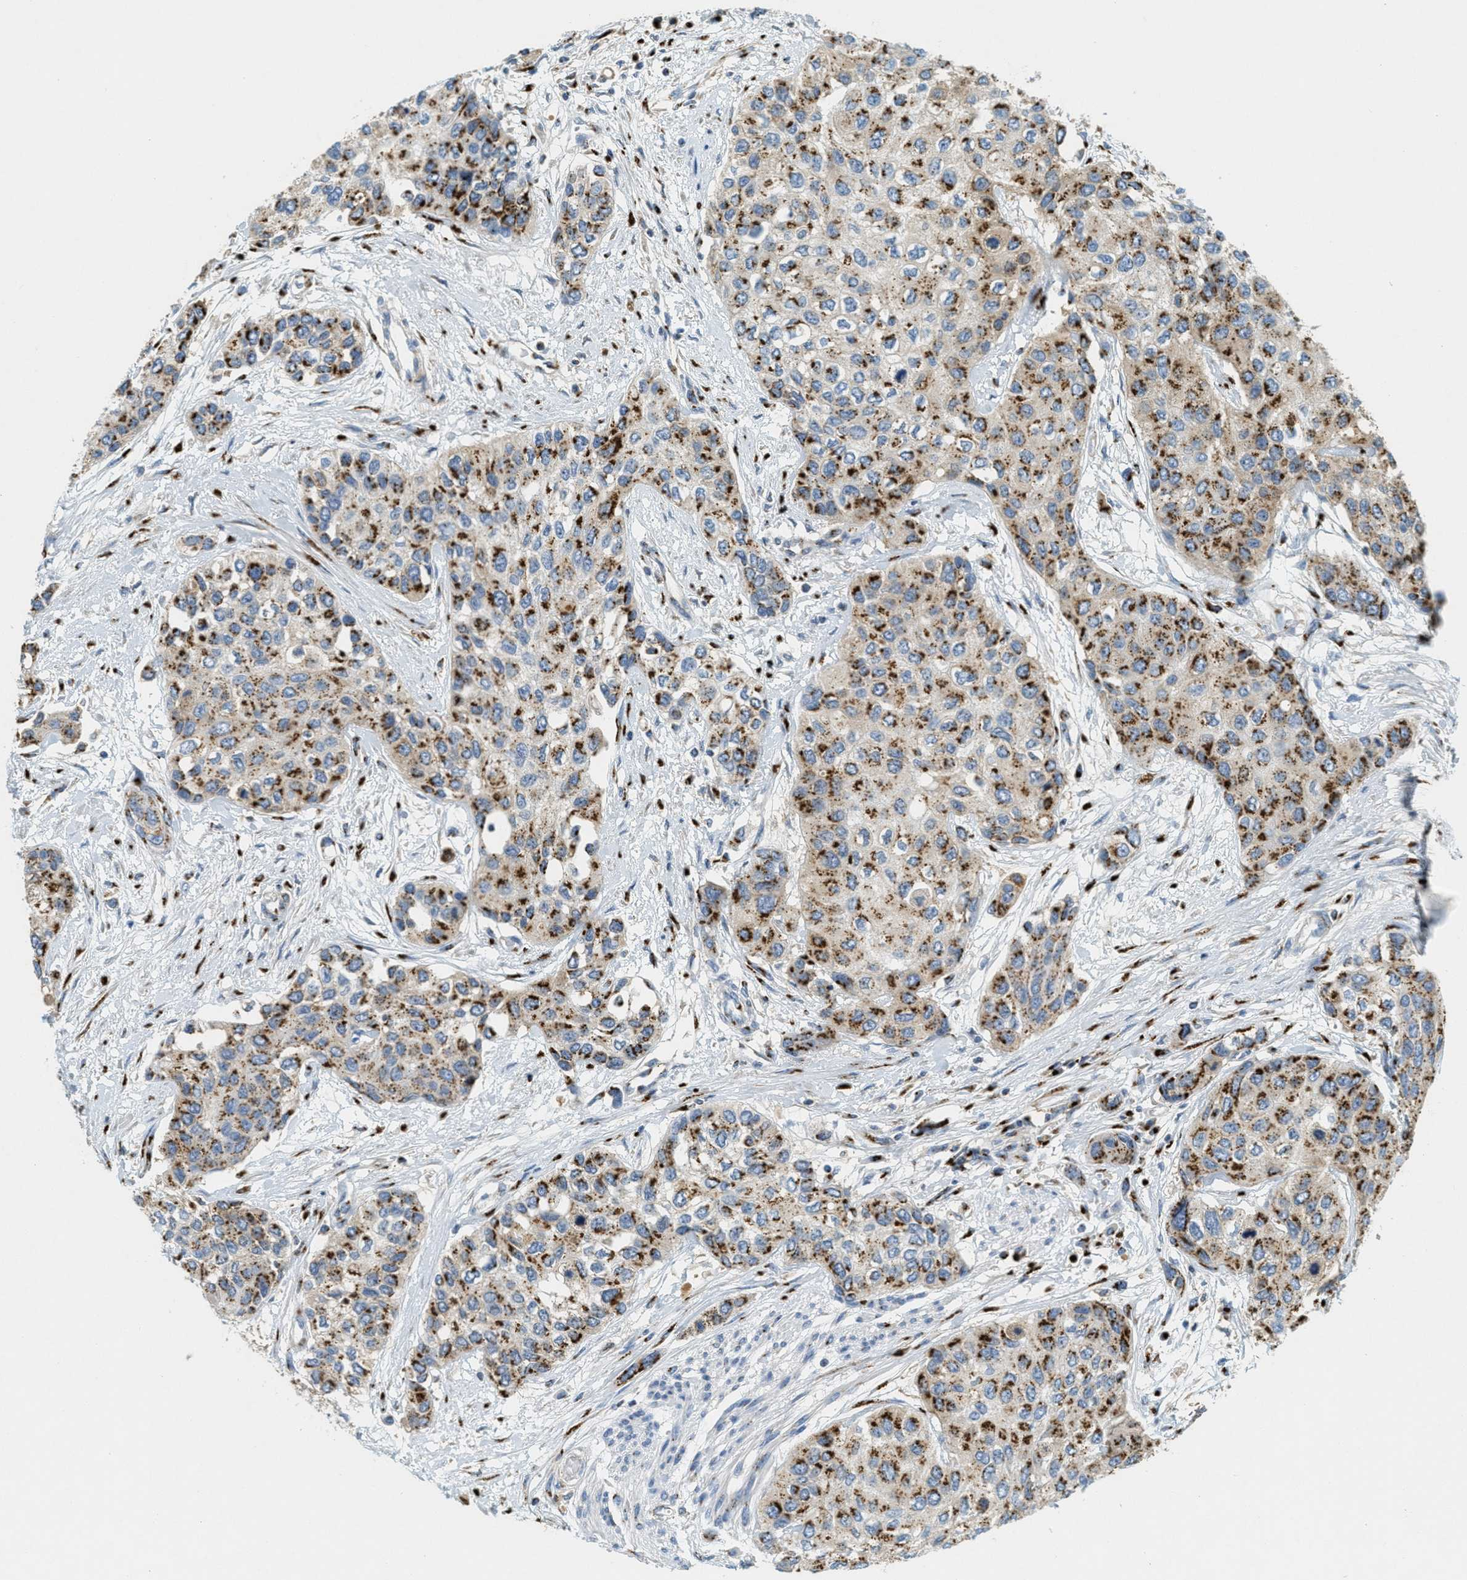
{"staining": {"intensity": "strong", "quantity": "25%-75%", "location": "cytoplasmic/membranous"}, "tissue": "urothelial cancer", "cell_type": "Tumor cells", "image_type": "cancer", "snomed": [{"axis": "morphology", "description": "Urothelial carcinoma, High grade"}, {"axis": "topography", "description": "Urinary bladder"}], "caption": "Human urothelial carcinoma (high-grade) stained for a protein (brown) shows strong cytoplasmic/membranous positive expression in about 25%-75% of tumor cells.", "gene": "ENTPD4", "patient": {"sex": "female", "age": 56}}